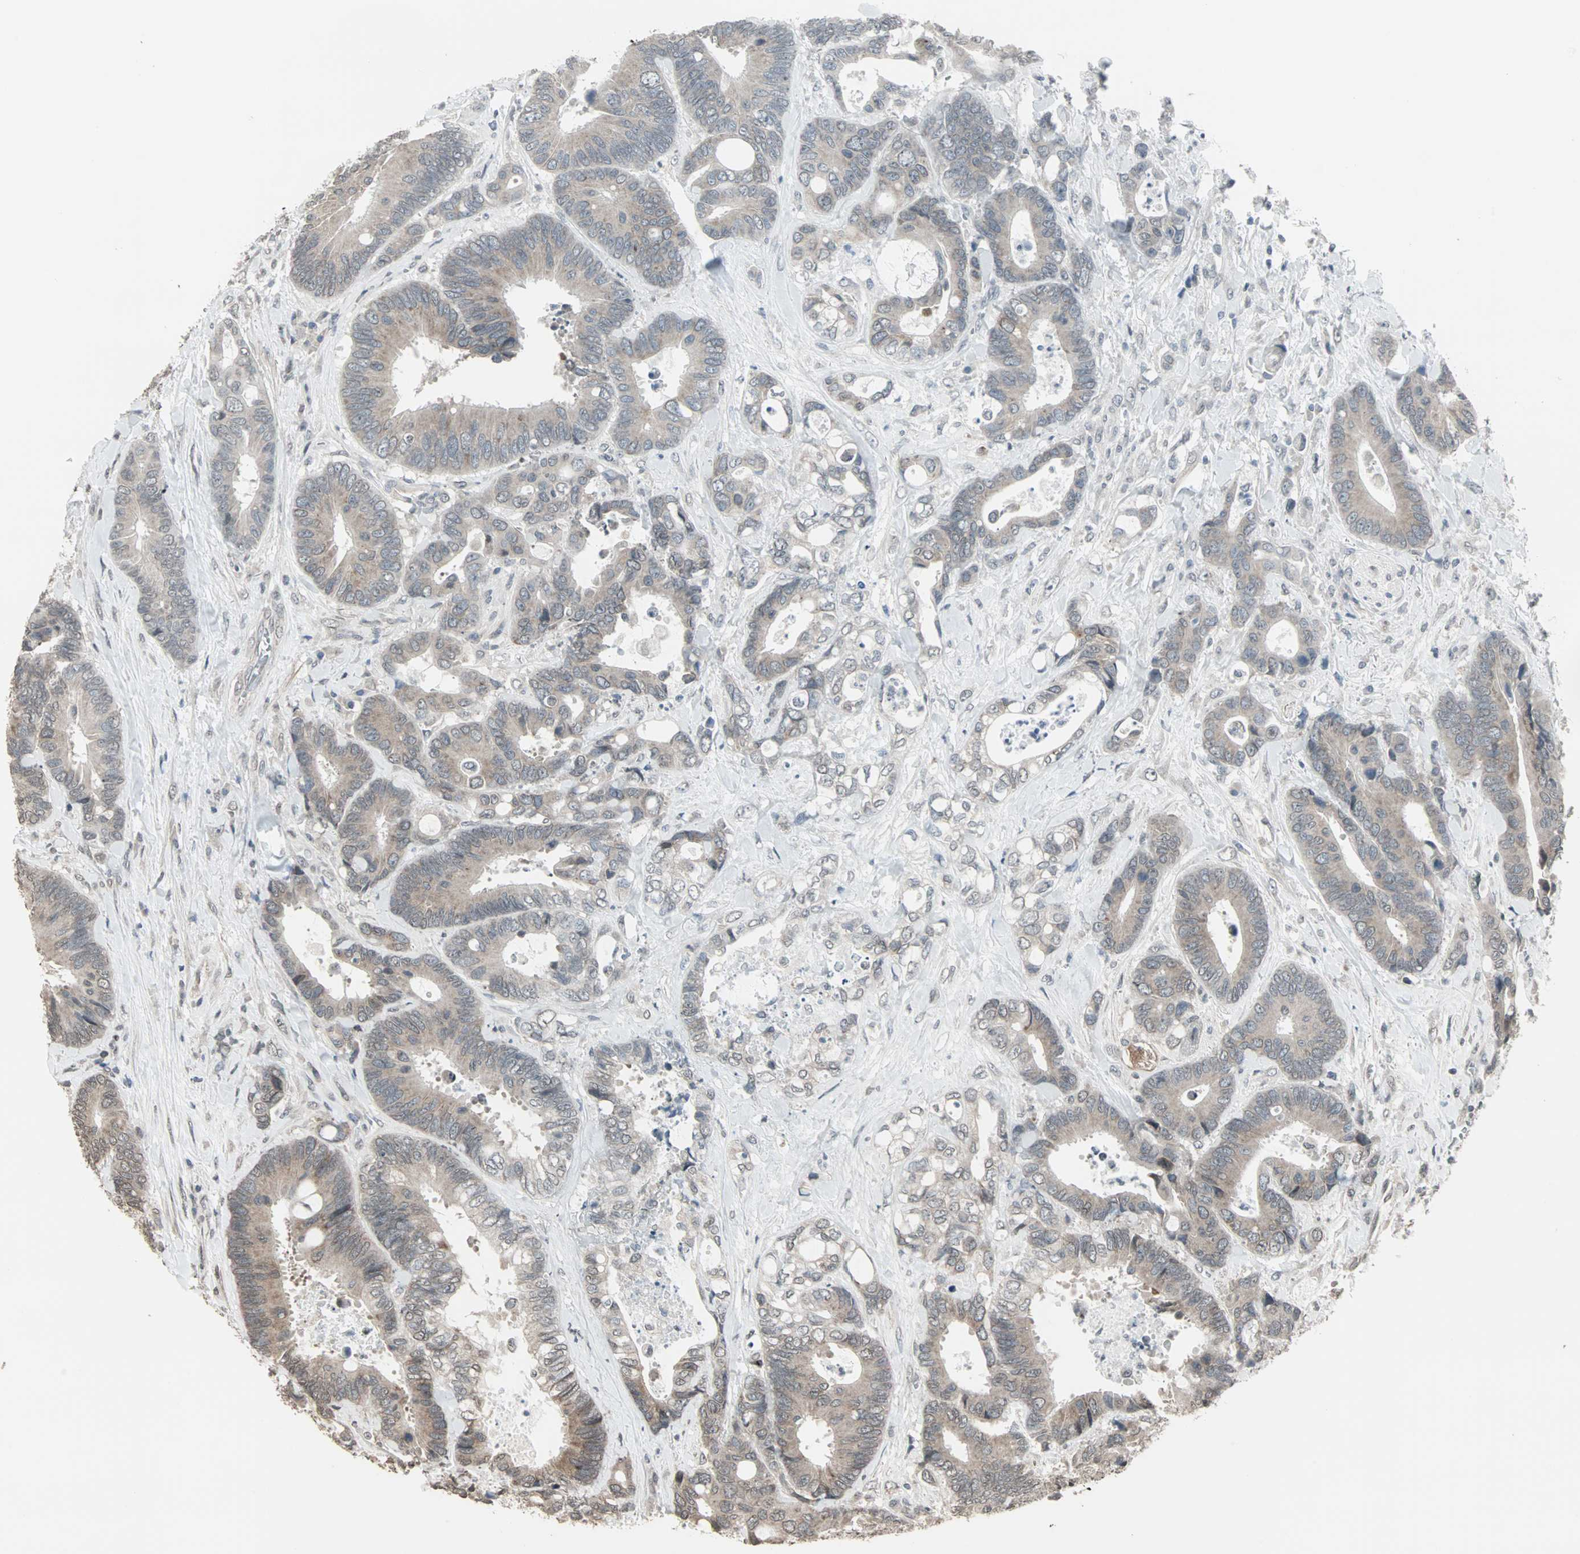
{"staining": {"intensity": "weak", "quantity": ">75%", "location": "cytoplasmic/membranous"}, "tissue": "colorectal cancer", "cell_type": "Tumor cells", "image_type": "cancer", "snomed": [{"axis": "morphology", "description": "Adenocarcinoma, NOS"}, {"axis": "topography", "description": "Rectum"}], "caption": "Immunohistochemistry of adenocarcinoma (colorectal) displays low levels of weak cytoplasmic/membranous staining in approximately >75% of tumor cells.", "gene": "CBLC", "patient": {"sex": "male", "age": 55}}